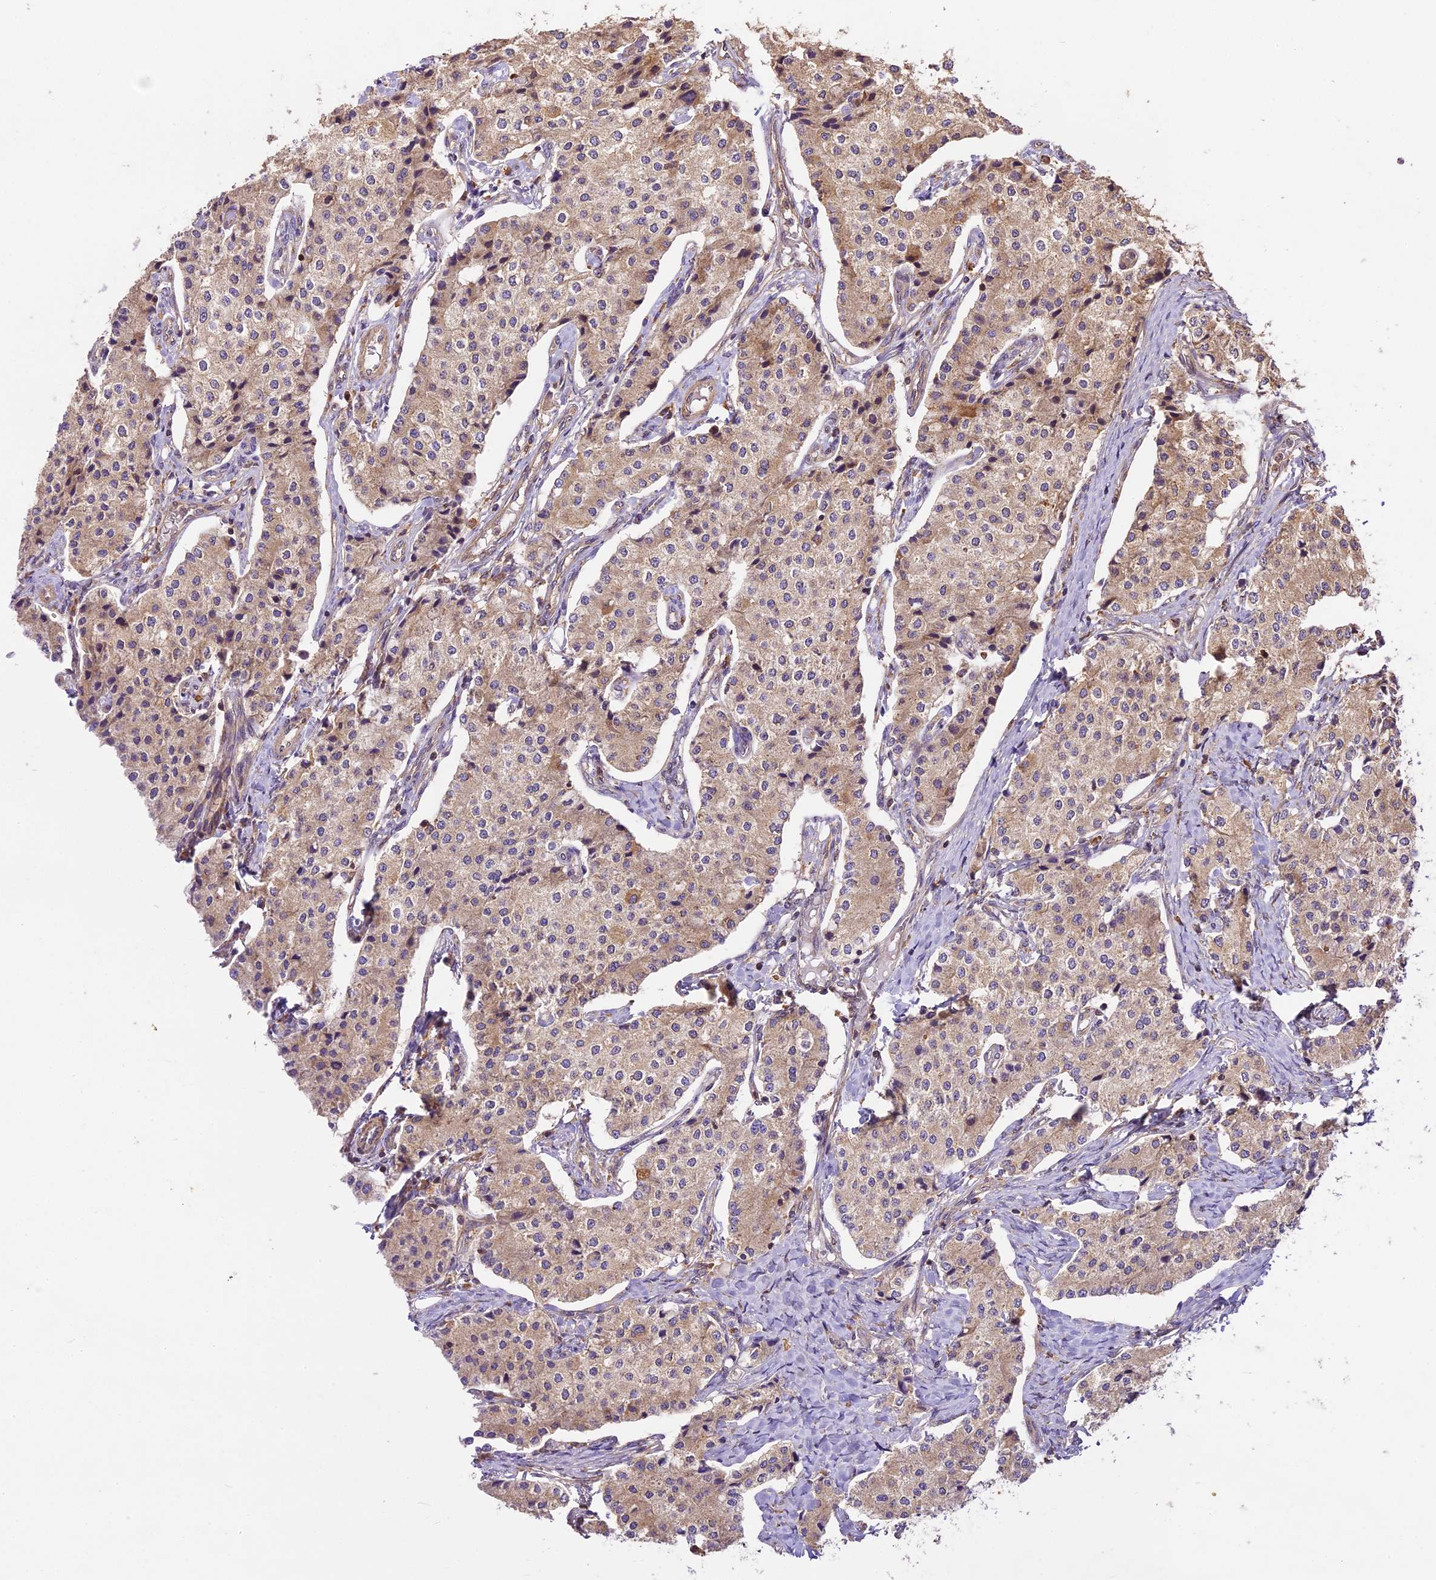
{"staining": {"intensity": "weak", "quantity": ">75%", "location": "cytoplasmic/membranous"}, "tissue": "carcinoid", "cell_type": "Tumor cells", "image_type": "cancer", "snomed": [{"axis": "morphology", "description": "Carcinoid, malignant, NOS"}, {"axis": "topography", "description": "Colon"}], "caption": "DAB immunohistochemical staining of malignant carcinoid reveals weak cytoplasmic/membranous protein expression in approximately >75% of tumor cells. The staining is performed using DAB brown chromogen to label protein expression. The nuclei are counter-stained blue using hematoxylin.", "gene": "BRAP", "patient": {"sex": "female", "age": 52}}